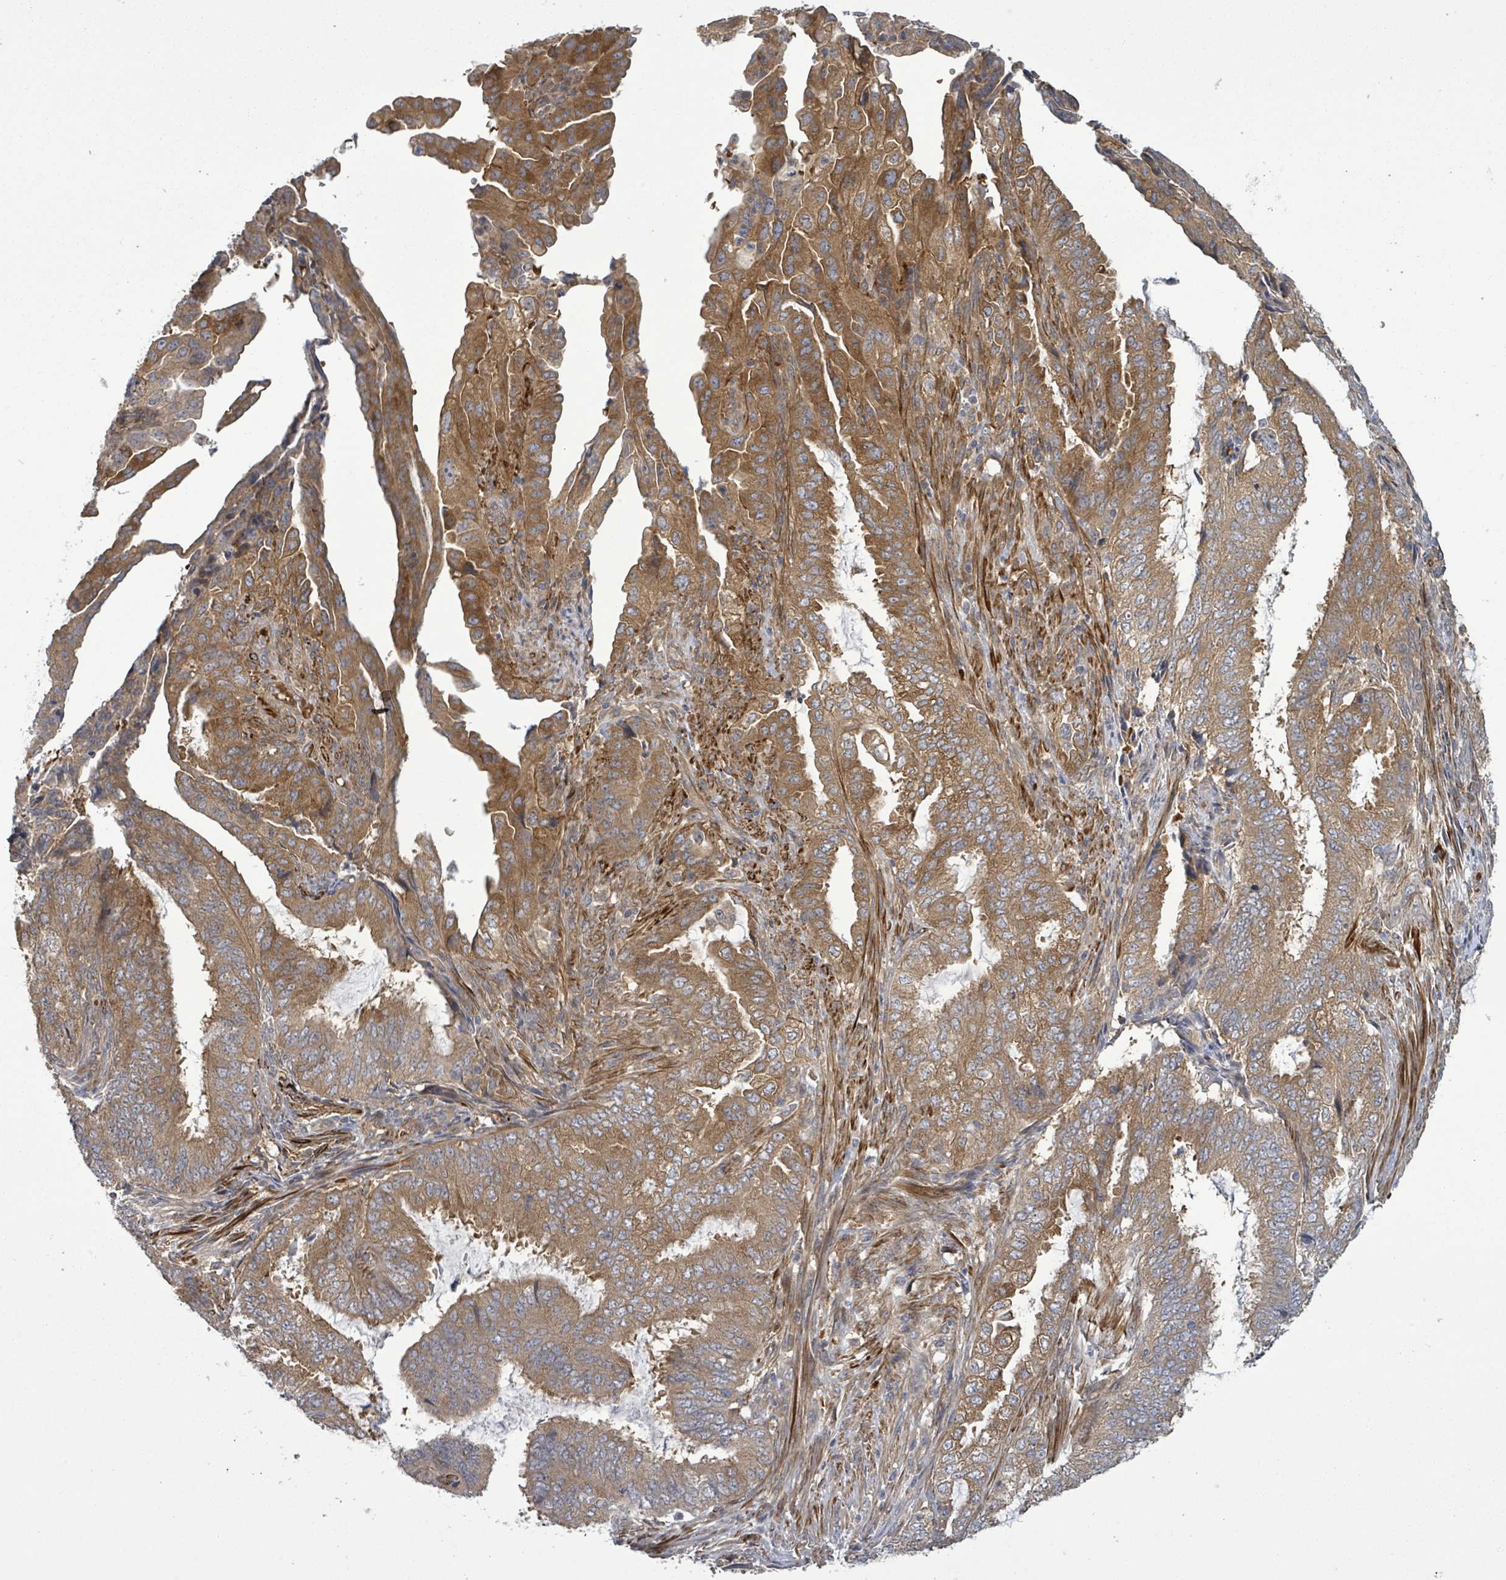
{"staining": {"intensity": "moderate", "quantity": ">75%", "location": "cytoplasmic/membranous"}, "tissue": "endometrial cancer", "cell_type": "Tumor cells", "image_type": "cancer", "snomed": [{"axis": "morphology", "description": "Adenocarcinoma, NOS"}, {"axis": "topography", "description": "Endometrium"}], "caption": "High-power microscopy captured an IHC micrograph of endometrial adenocarcinoma, revealing moderate cytoplasmic/membranous staining in about >75% of tumor cells.", "gene": "MAP3K6", "patient": {"sex": "female", "age": 51}}